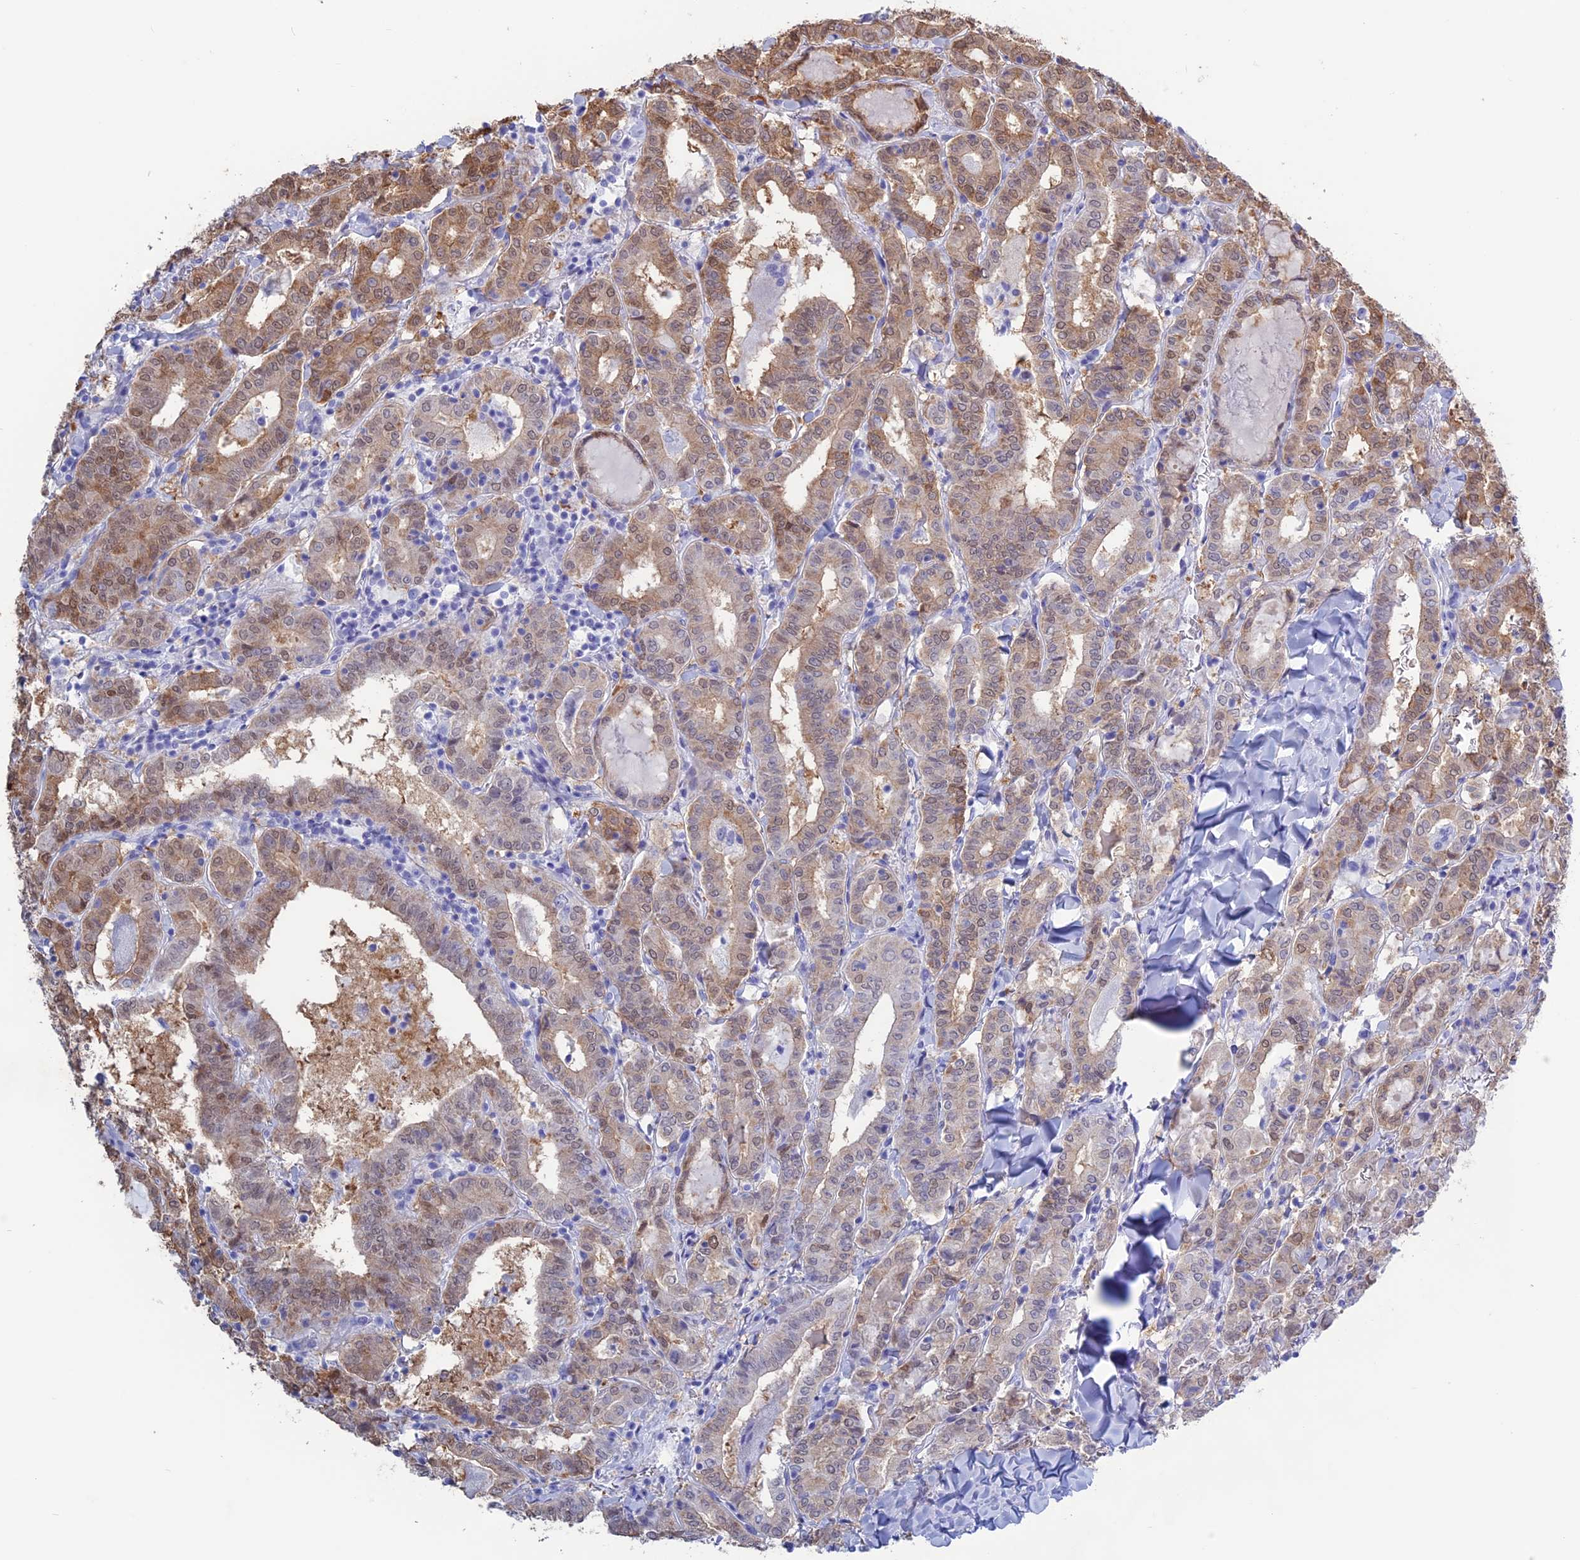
{"staining": {"intensity": "weak", "quantity": "25%-75%", "location": "cytoplasmic/membranous,nuclear"}, "tissue": "thyroid cancer", "cell_type": "Tumor cells", "image_type": "cancer", "snomed": [{"axis": "morphology", "description": "Papillary adenocarcinoma, NOS"}, {"axis": "topography", "description": "Thyroid gland"}], "caption": "Papillary adenocarcinoma (thyroid) tissue exhibits weak cytoplasmic/membranous and nuclear expression in about 25%-75% of tumor cells", "gene": "LHFPL2", "patient": {"sex": "female", "age": 72}}